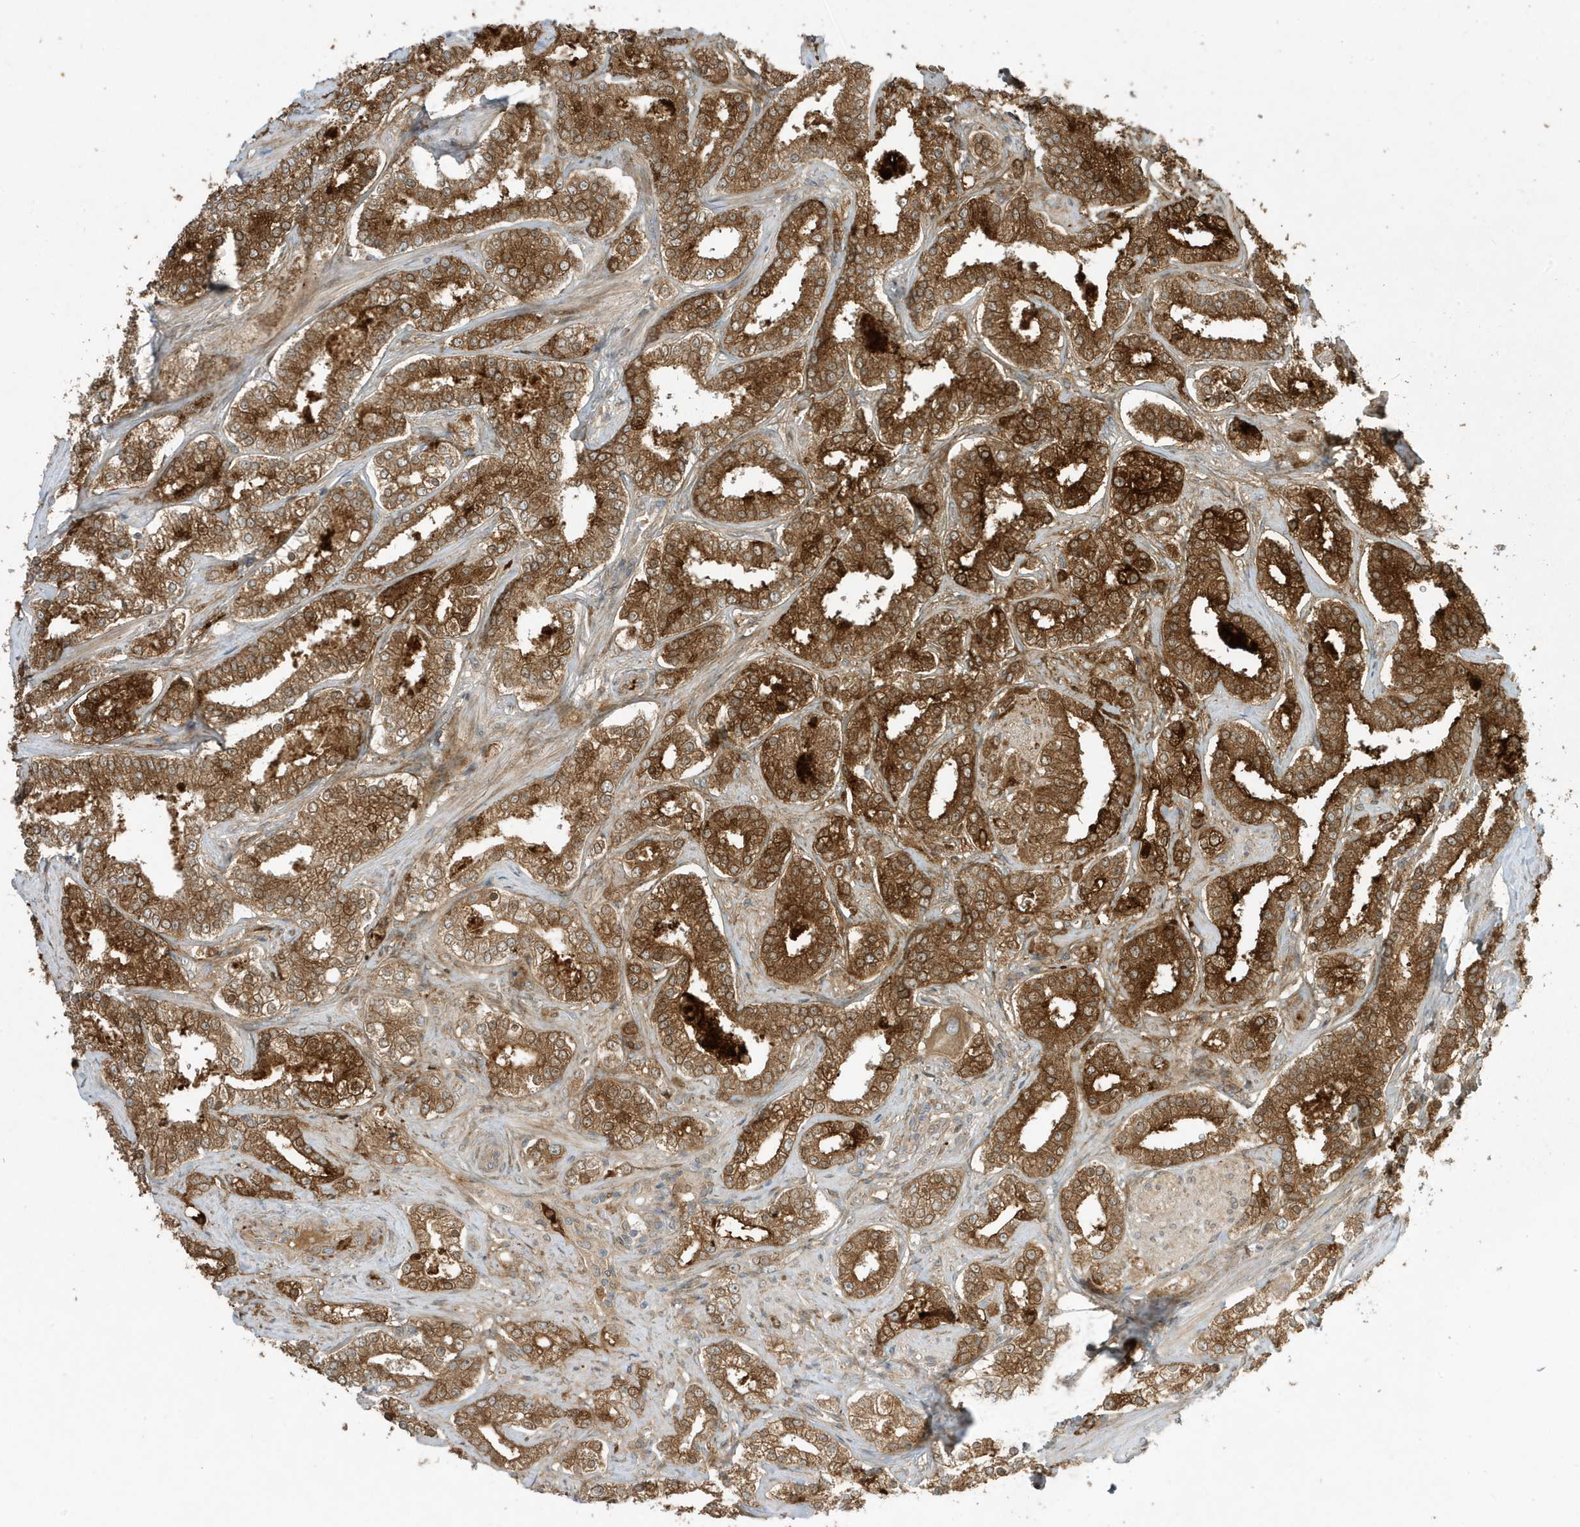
{"staining": {"intensity": "strong", "quantity": ">75%", "location": "cytoplasmic/membranous"}, "tissue": "prostate cancer", "cell_type": "Tumor cells", "image_type": "cancer", "snomed": [{"axis": "morphology", "description": "Normal tissue, NOS"}, {"axis": "morphology", "description": "Adenocarcinoma, High grade"}, {"axis": "topography", "description": "Prostate"}], "caption": "A high amount of strong cytoplasmic/membranous positivity is seen in approximately >75% of tumor cells in prostate adenocarcinoma (high-grade) tissue. (IHC, brightfield microscopy, high magnification).", "gene": "SCARF2", "patient": {"sex": "male", "age": 83}}